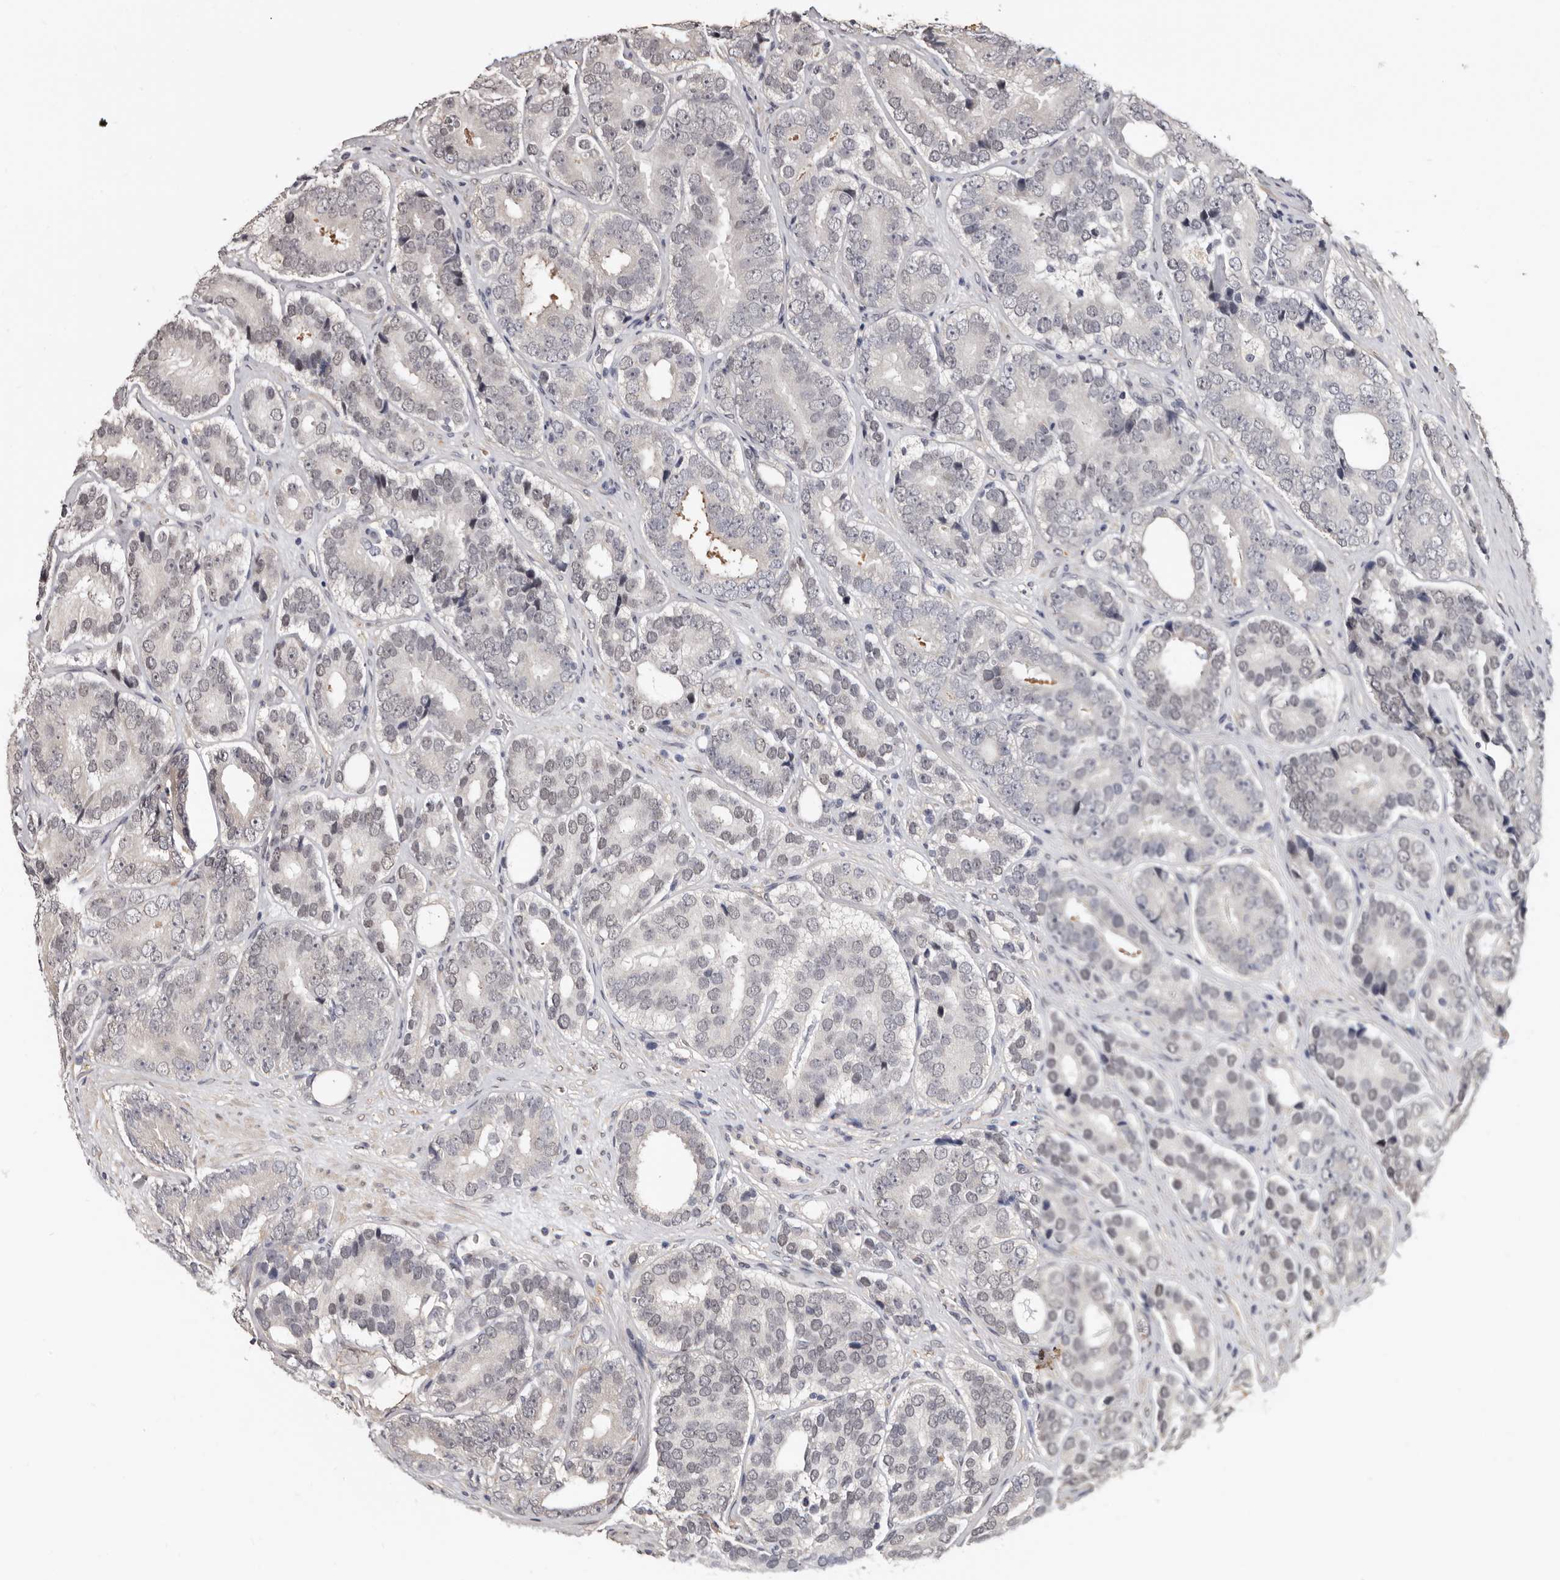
{"staining": {"intensity": "negative", "quantity": "none", "location": "none"}, "tissue": "prostate cancer", "cell_type": "Tumor cells", "image_type": "cancer", "snomed": [{"axis": "morphology", "description": "Adenocarcinoma, High grade"}, {"axis": "topography", "description": "Prostate"}], "caption": "High power microscopy micrograph of an IHC image of prostate high-grade adenocarcinoma, revealing no significant positivity in tumor cells.", "gene": "KHDRBS2", "patient": {"sex": "male", "age": 56}}